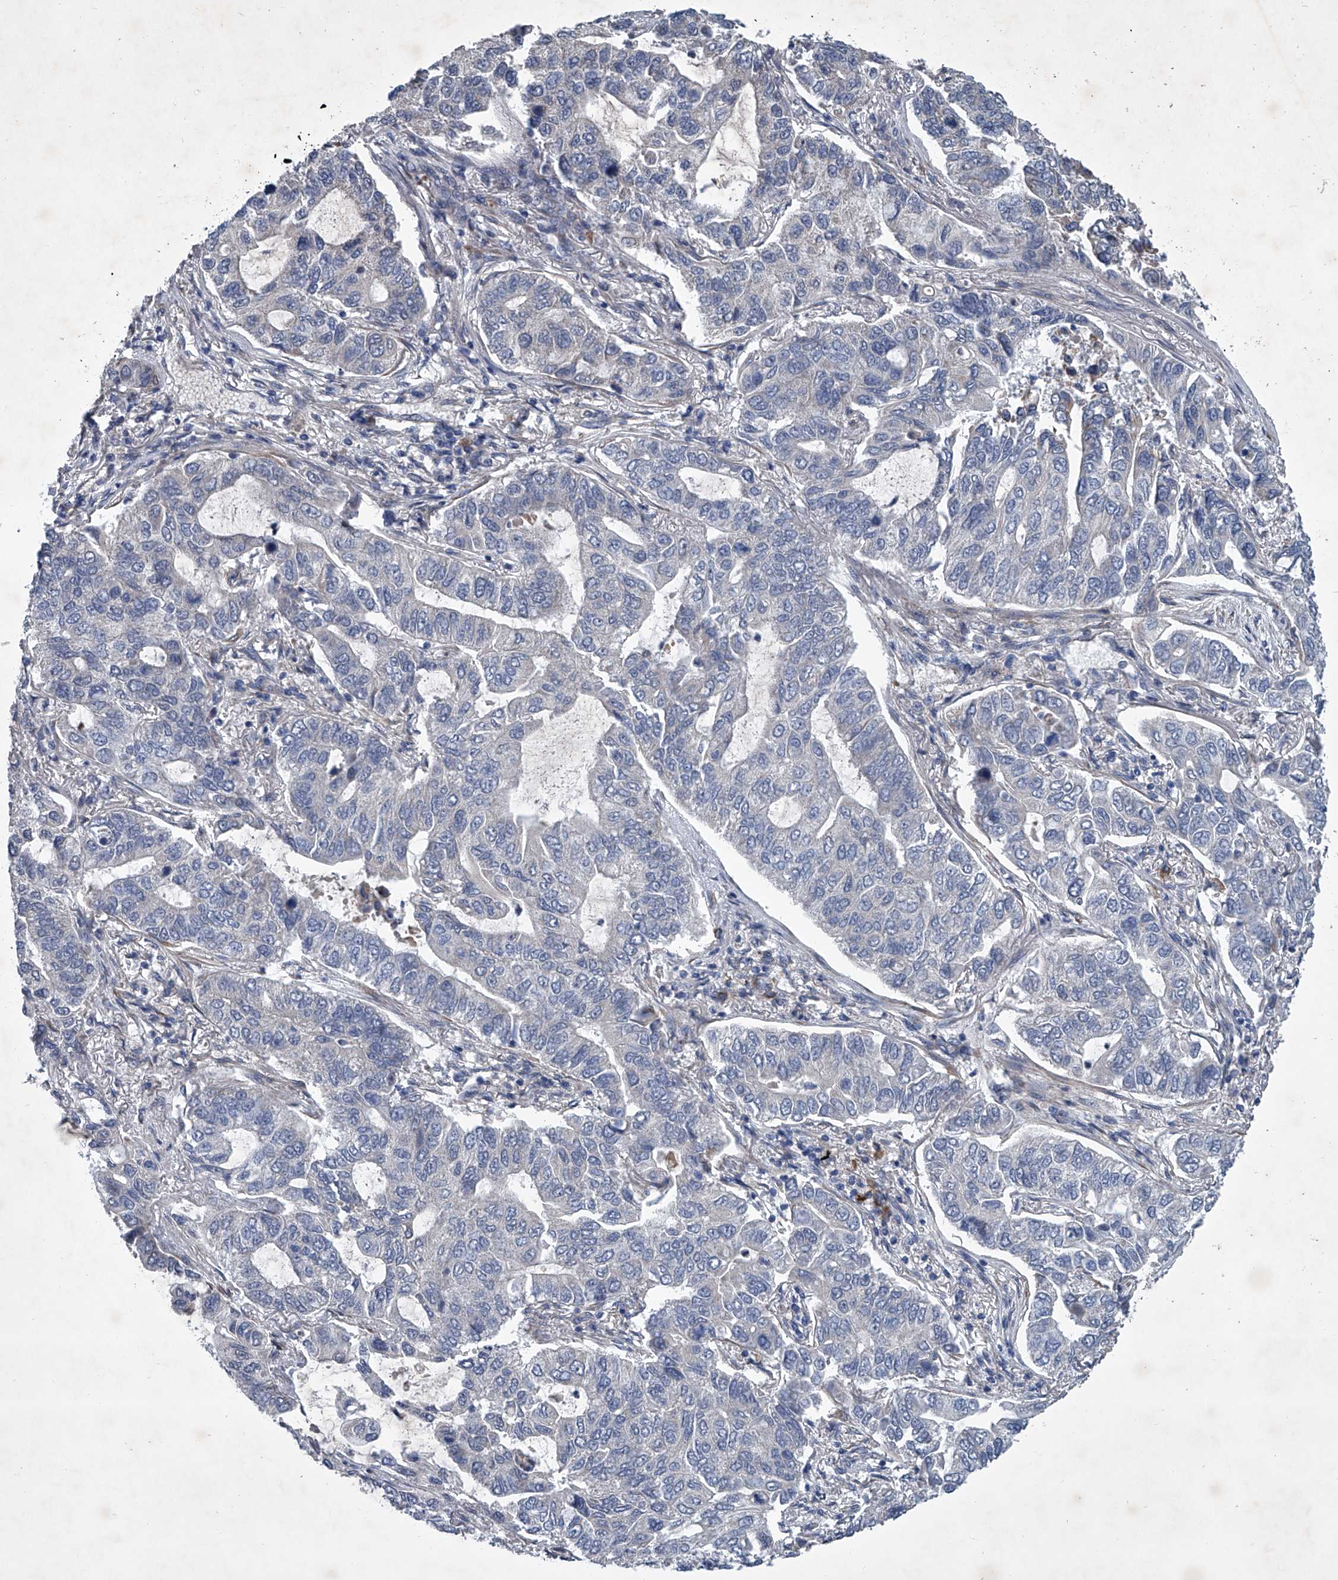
{"staining": {"intensity": "negative", "quantity": "none", "location": "none"}, "tissue": "lung cancer", "cell_type": "Tumor cells", "image_type": "cancer", "snomed": [{"axis": "morphology", "description": "Adenocarcinoma, NOS"}, {"axis": "topography", "description": "Lung"}], "caption": "This is an immunohistochemistry photomicrograph of human lung adenocarcinoma. There is no staining in tumor cells.", "gene": "ABCG1", "patient": {"sex": "male", "age": 64}}